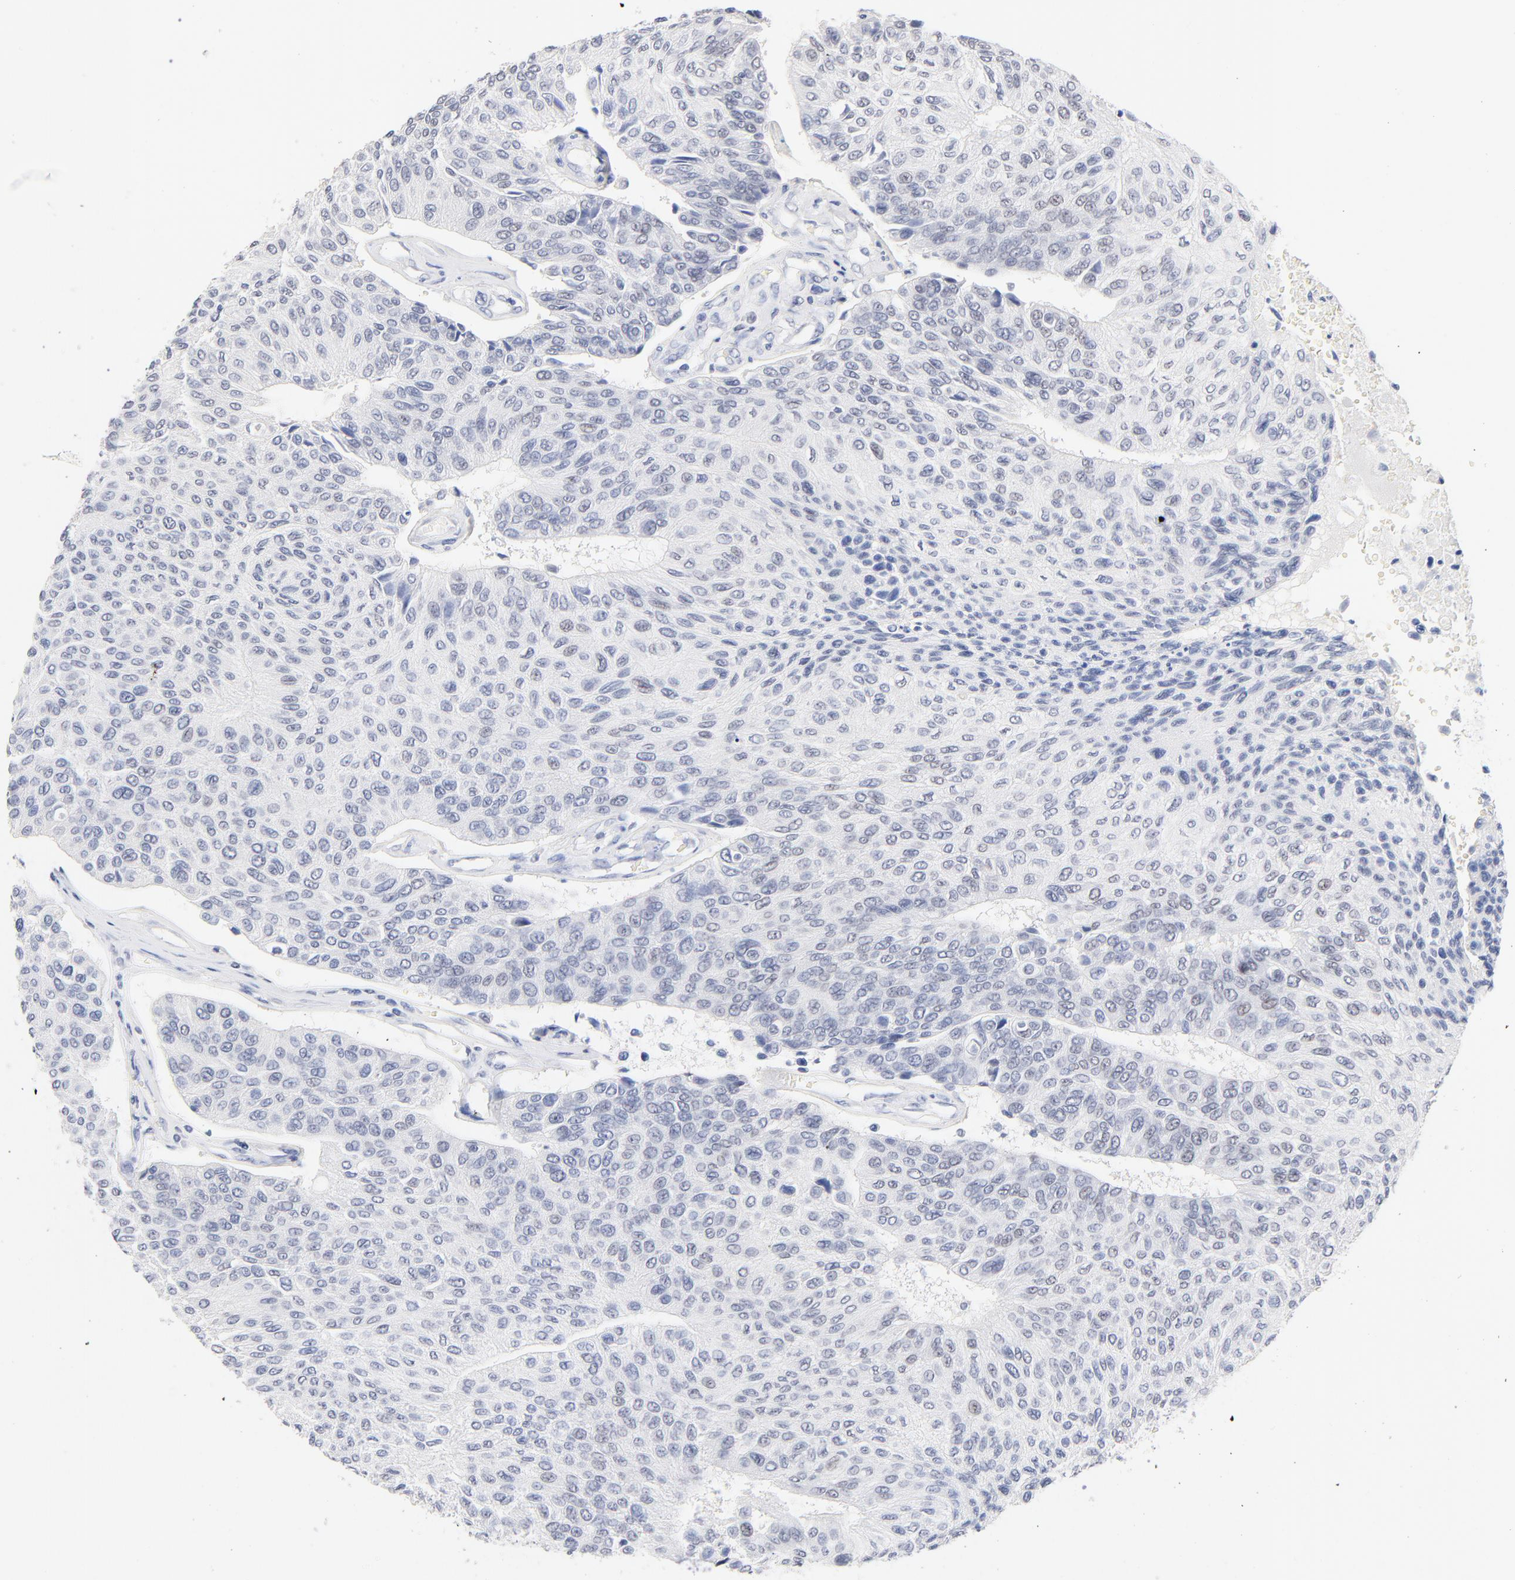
{"staining": {"intensity": "negative", "quantity": "none", "location": "none"}, "tissue": "urothelial cancer", "cell_type": "Tumor cells", "image_type": "cancer", "snomed": [{"axis": "morphology", "description": "Urothelial carcinoma, High grade"}, {"axis": "topography", "description": "Urinary bladder"}], "caption": "Tumor cells are negative for protein expression in human urothelial carcinoma (high-grade).", "gene": "ORC2", "patient": {"sex": "male", "age": 66}}